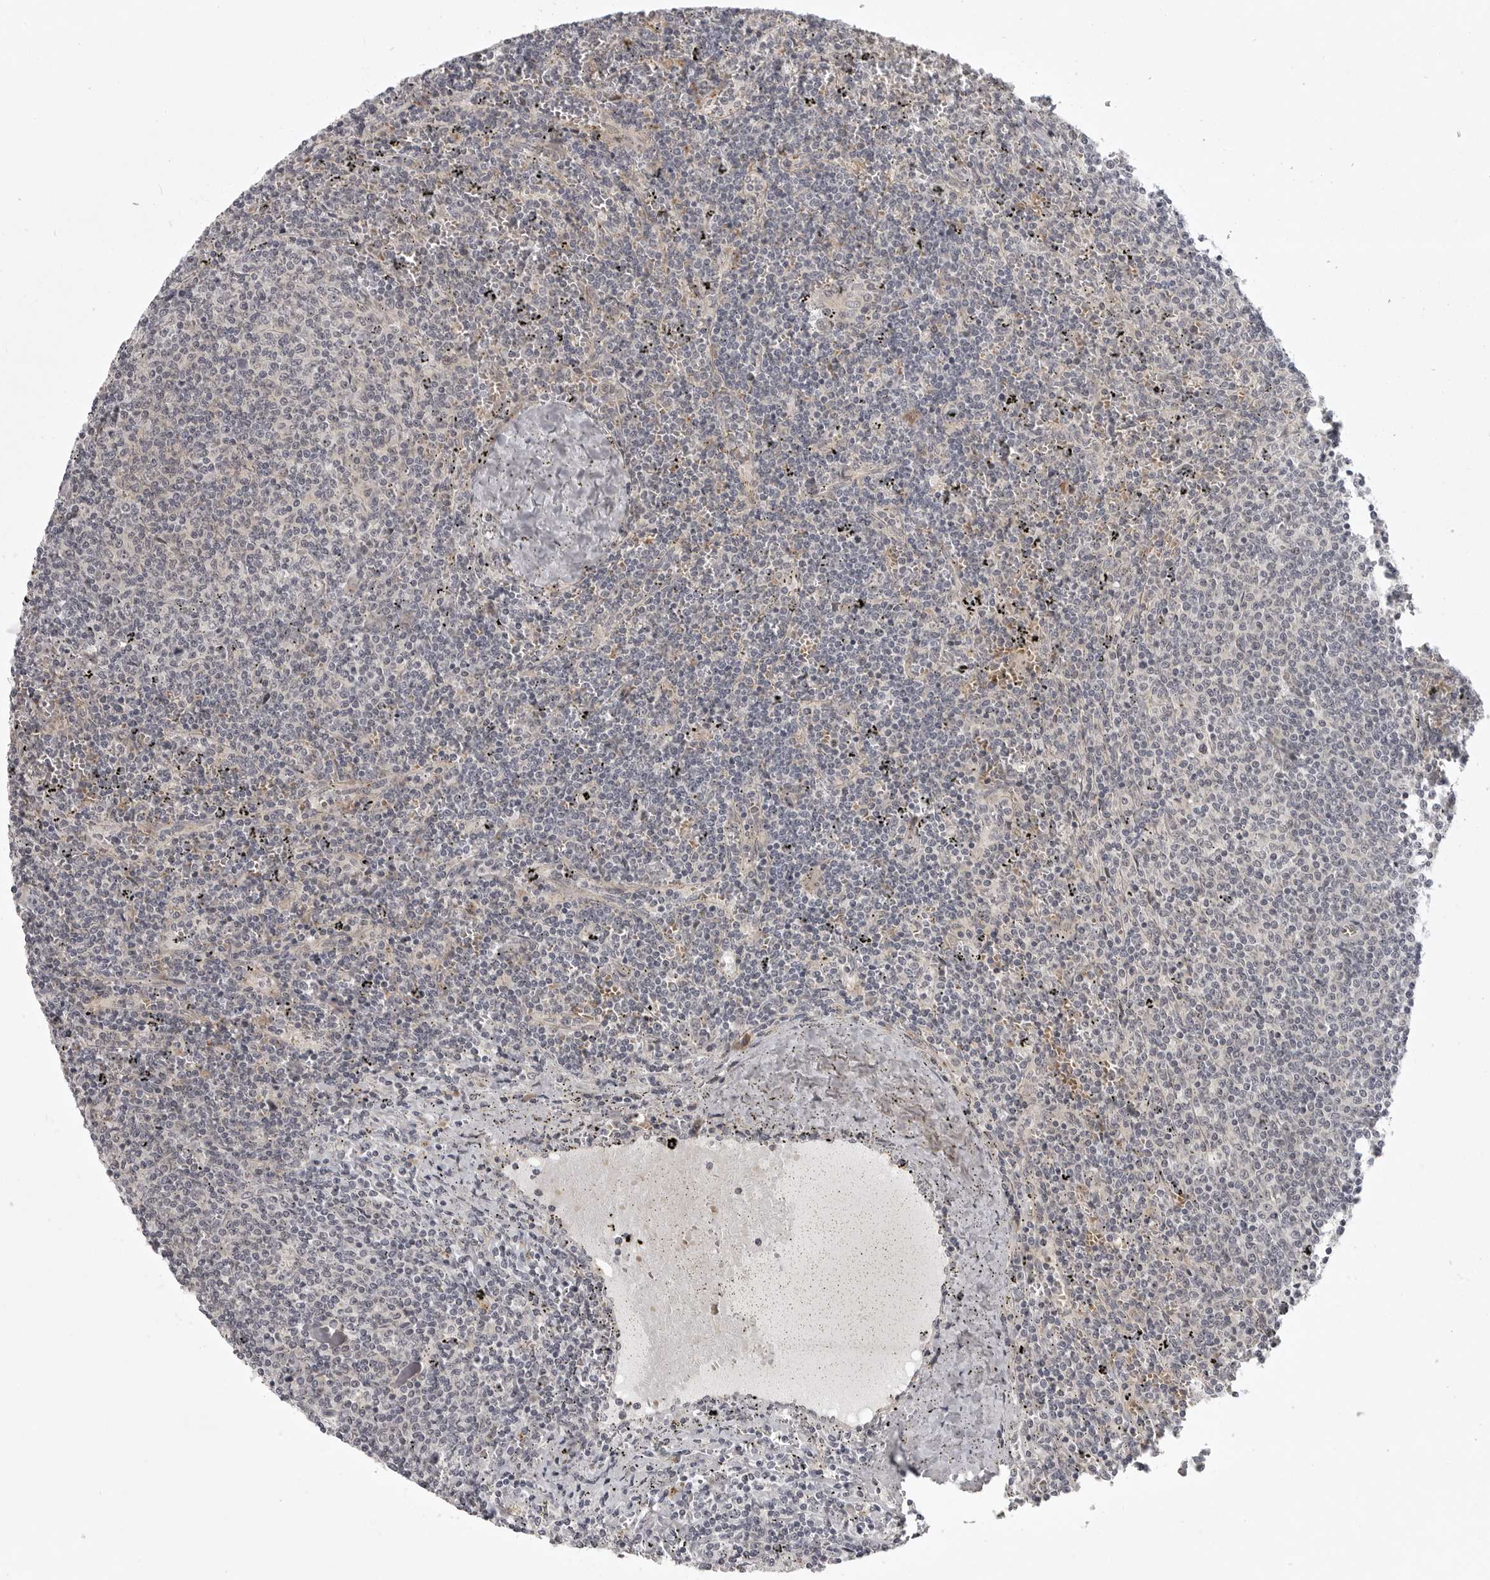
{"staining": {"intensity": "negative", "quantity": "none", "location": "none"}, "tissue": "lymphoma", "cell_type": "Tumor cells", "image_type": "cancer", "snomed": [{"axis": "morphology", "description": "Malignant lymphoma, non-Hodgkin's type, Low grade"}, {"axis": "topography", "description": "Spleen"}], "caption": "DAB immunohistochemical staining of low-grade malignant lymphoma, non-Hodgkin's type displays no significant expression in tumor cells. (DAB (3,3'-diaminobenzidine) immunohistochemistry (IHC), high magnification).", "gene": "CD300LD", "patient": {"sex": "female", "age": 50}}